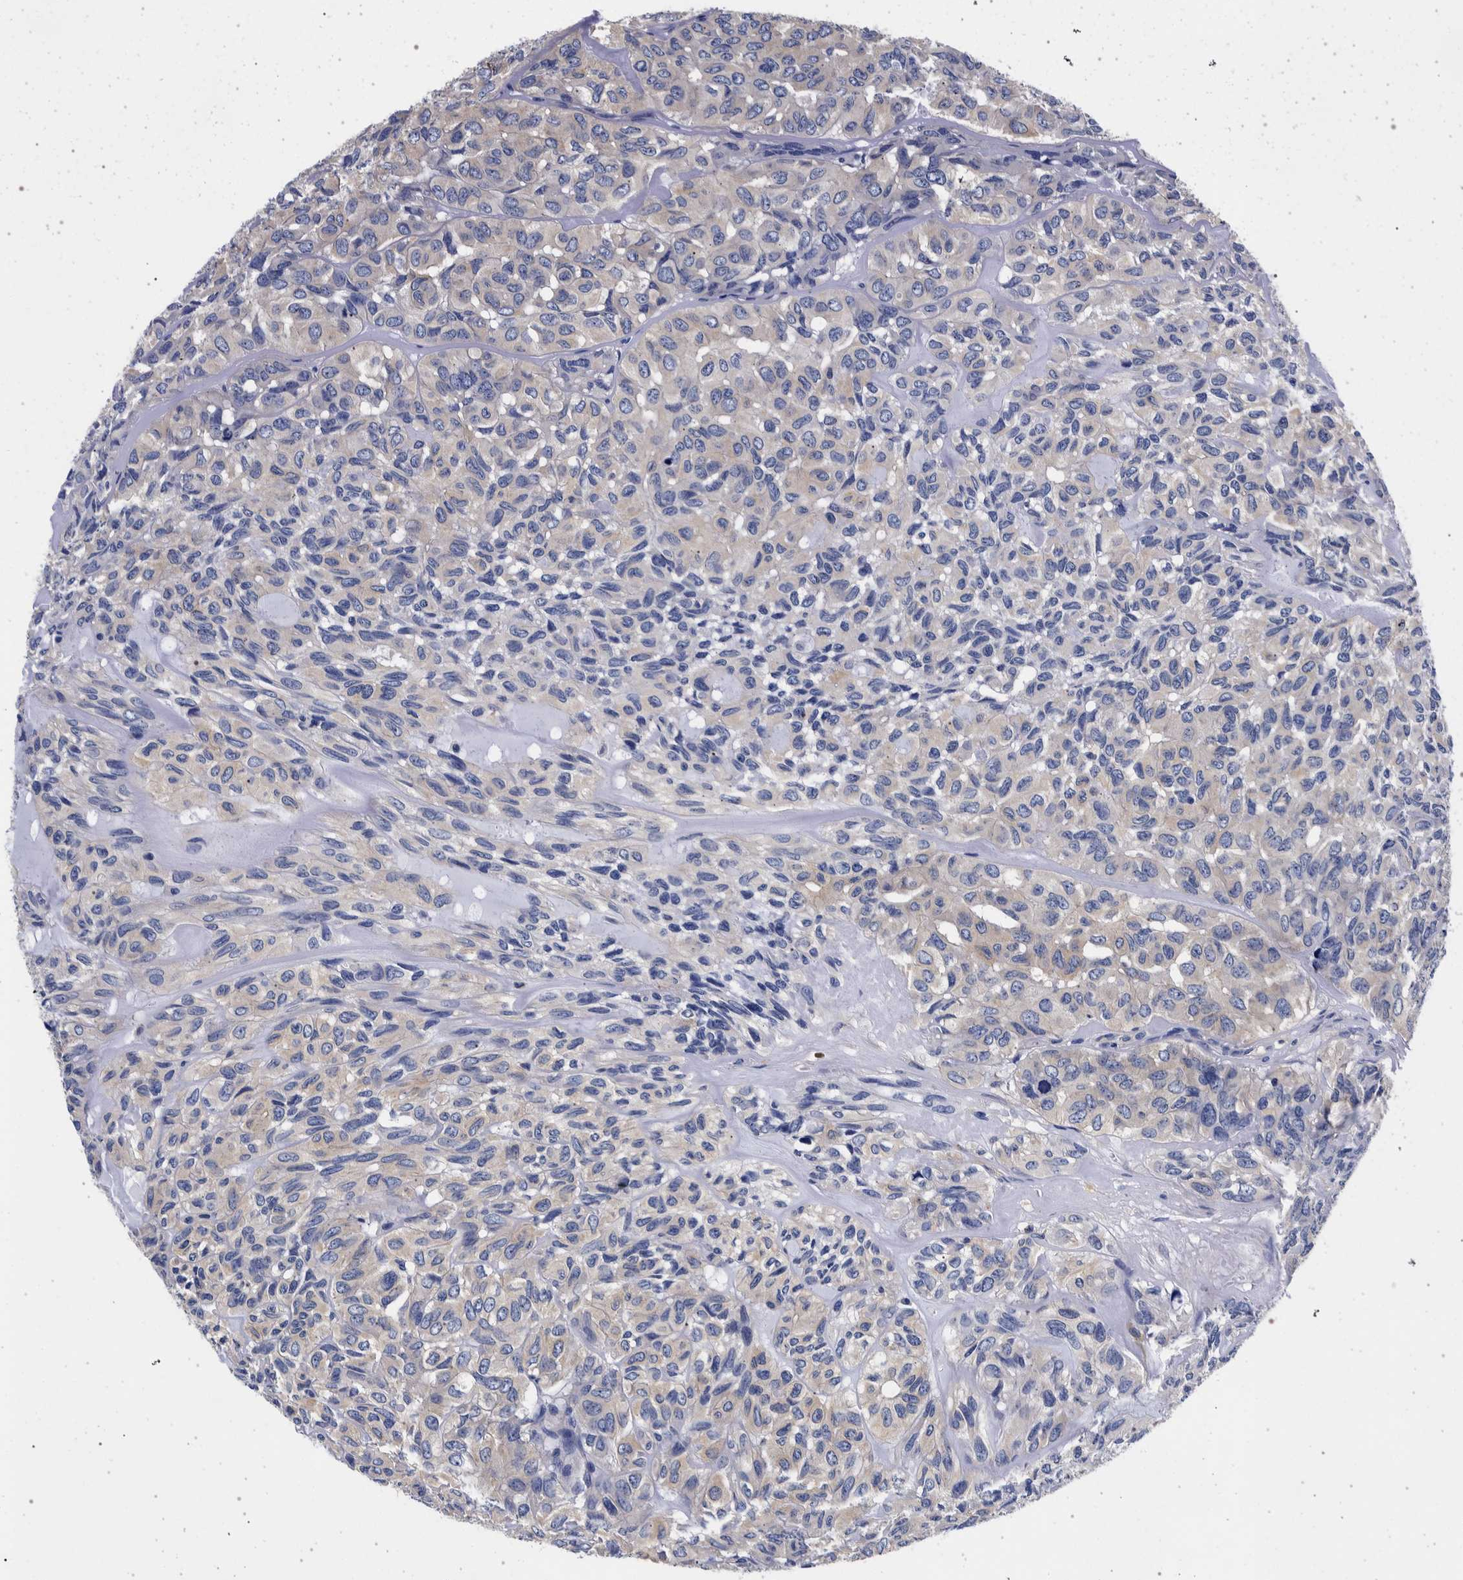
{"staining": {"intensity": "negative", "quantity": "none", "location": "none"}, "tissue": "head and neck cancer", "cell_type": "Tumor cells", "image_type": "cancer", "snomed": [{"axis": "morphology", "description": "Adenocarcinoma, NOS"}, {"axis": "topography", "description": "Salivary gland, NOS"}, {"axis": "topography", "description": "Head-Neck"}], "caption": "Immunohistochemistry (IHC) micrograph of neoplastic tissue: human adenocarcinoma (head and neck) stained with DAB (3,3'-diaminobenzidine) reveals no significant protein expression in tumor cells.", "gene": "NIBAN2", "patient": {"sex": "female", "age": 76}}